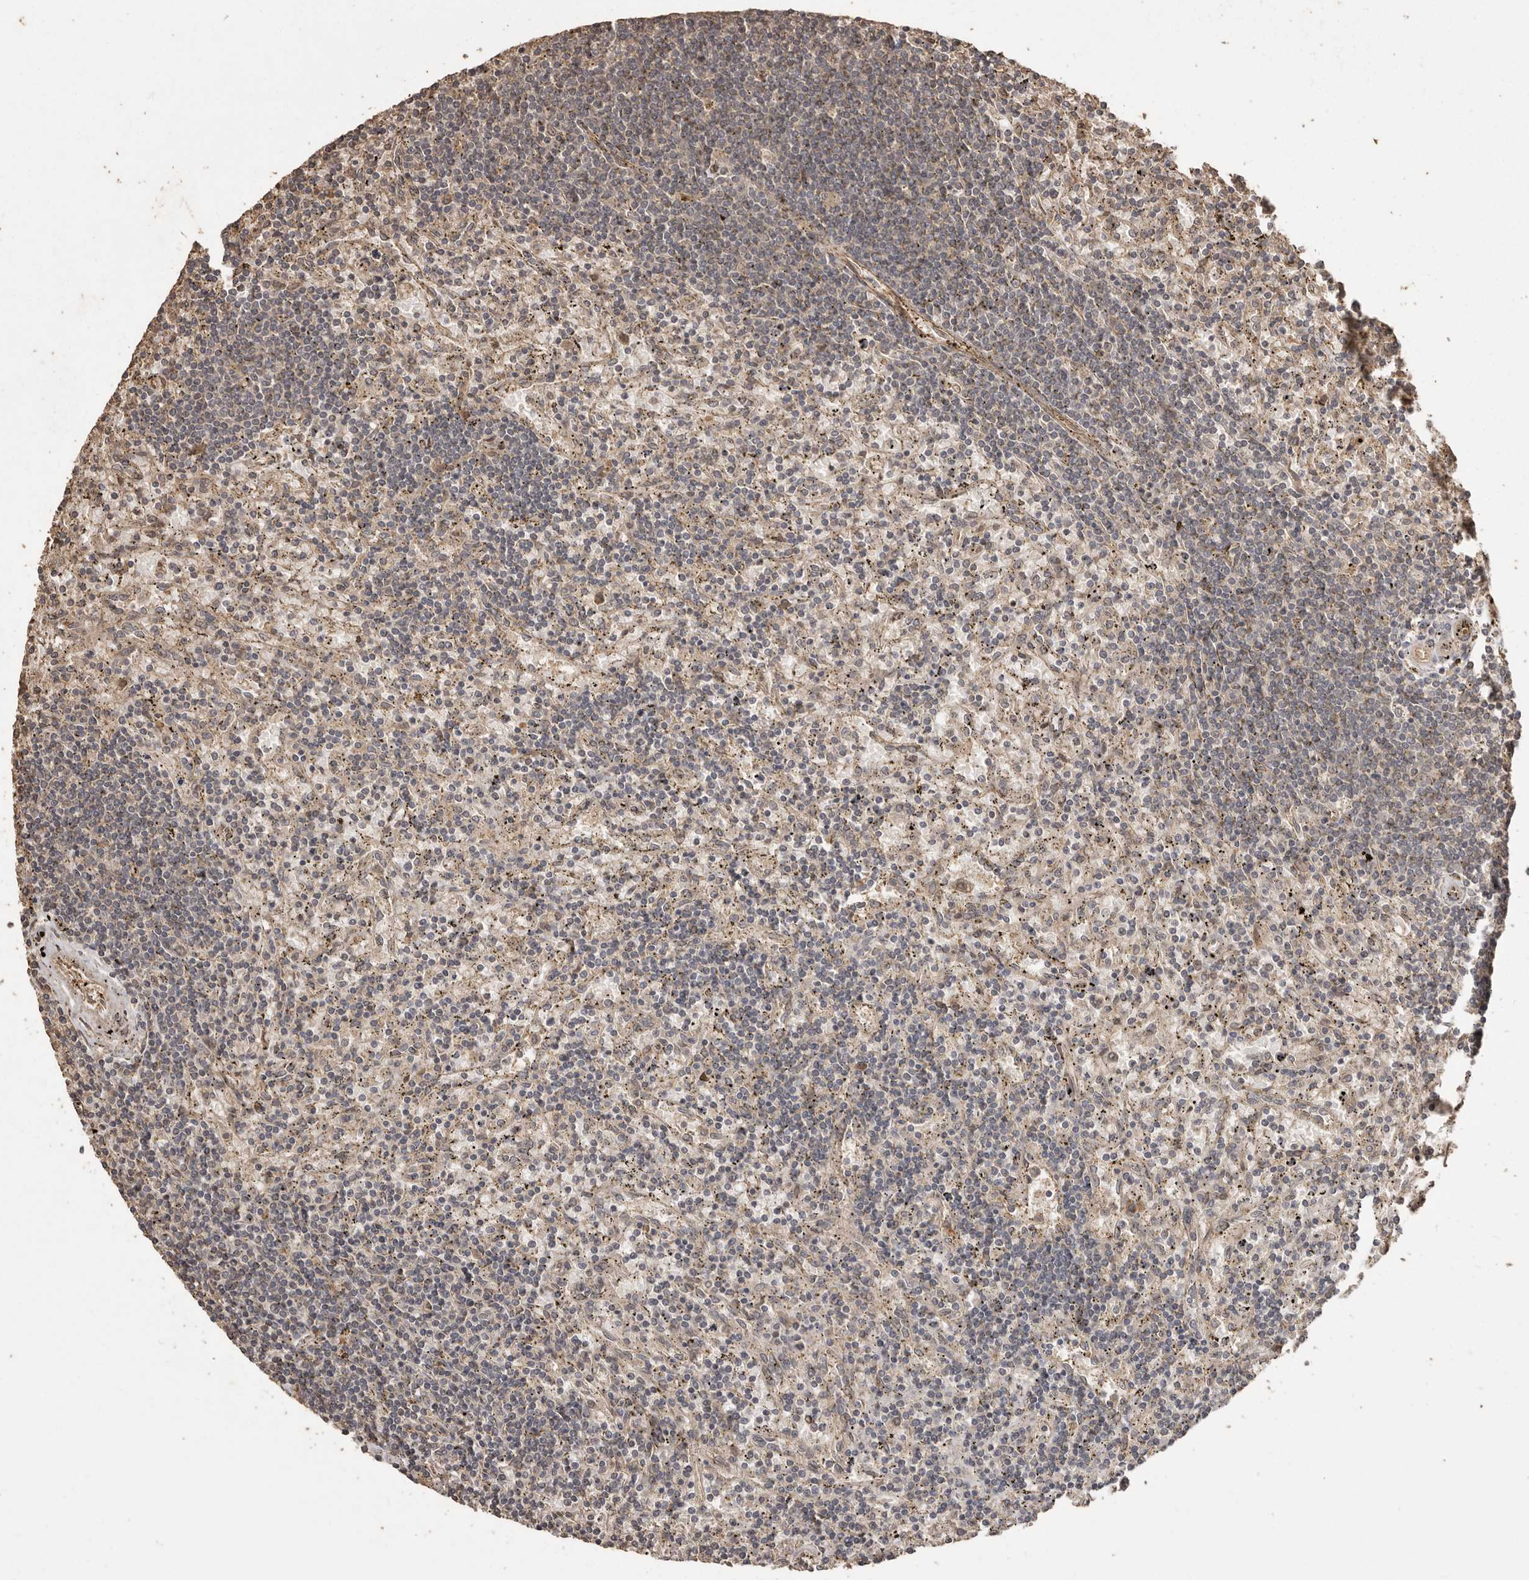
{"staining": {"intensity": "negative", "quantity": "none", "location": "none"}, "tissue": "lymphoma", "cell_type": "Tumor cells", "image_type": "cancer", "snomed": [{"axis": "morphology", "description": "Malignant lymphoma, non-Hodgkin's type, Low grade"}, {"axis": "topography", "description": "Spleen"}], "caption": "This photomicrograph is of lymphoma stained with immunohistochemistry (IHC) to label a protein in brown with the nuclei are counter-stained blue. There is no expression in tumor cells.", "gene": "NUP43", "patient": {"sex": "male", "age": 76}}